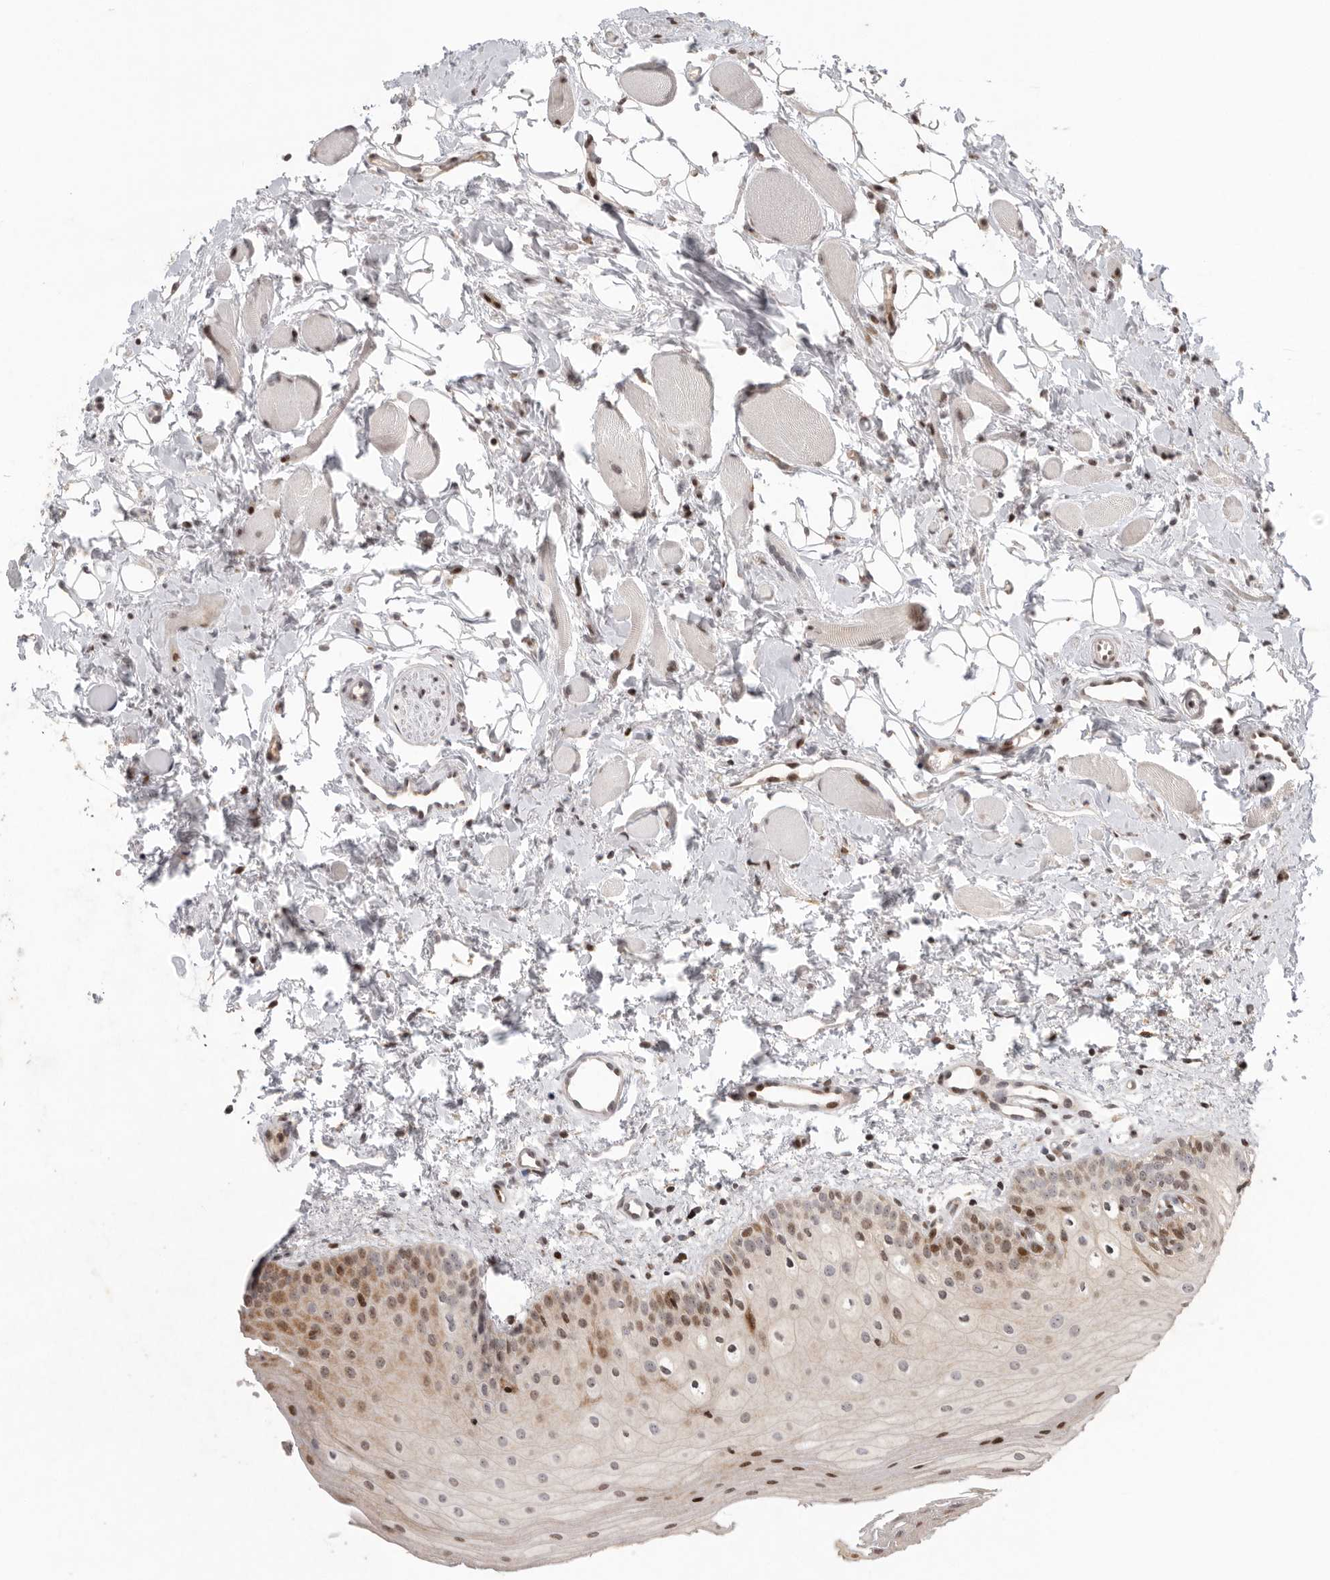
{"staining": {"intensity": "moderate", "quantity": "<25%", "location": "nuclear"}, "tissue": "oral mucosa", "cell_type": "Squamous epithelial cells", "image_type": "normal", "snomed": [{"axis": "morphology", "description": "Normal tissue, NOS"}, {"axis": "topography", "description": "Oral tissue"}], "caption": "Protein staining of unremarkable oral mucosa exhibits moderate nuclear staining in approximately <25% of squamous epithelial cells.", "gene": "FZD3", "patient": {"sex": "male", "age": 28}}